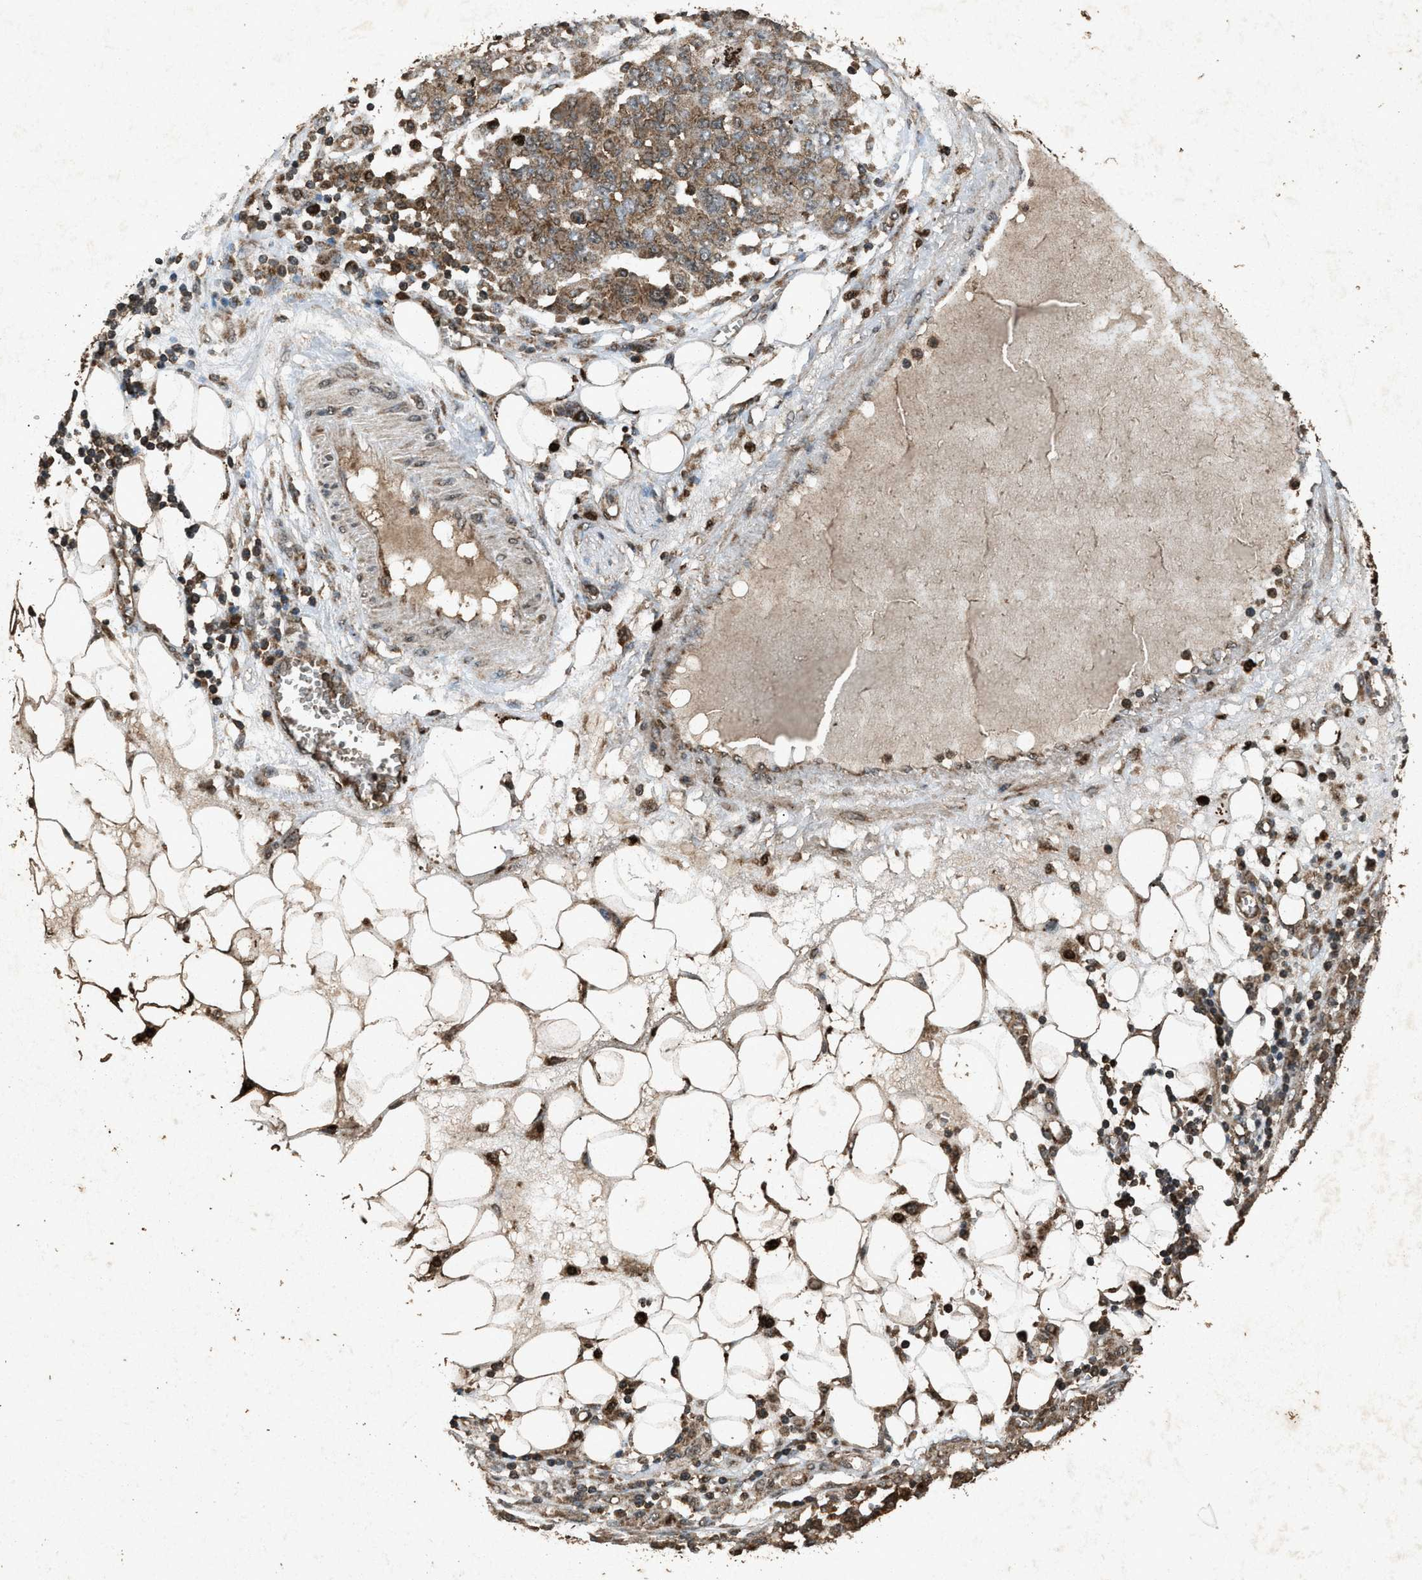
{"staining": {"intensity": "moderate", "quantity": ">75%", "location": "cytoplasmic/membranous"}, "tissue": "ovarian cancer", "cell_type": "Tumor cells", "image_type": "cancer", "snomed": [{"axis": "morphology", "description": "Cystadenocarcinoma, serous, NOS"}, {"axis": "topography", "description": "Soft tissue"}, {"axis": "topography", "description": "Ovary"}], "caption": "Immunohistochemistry micrograph of human ovarian cancer (serous cystadenocarcinoma) stained for a protein (brown), which reveals medium levels of moderate cytoplasmic/membranous expression in about >75% of tumor cells.", "gene": "OAS1", "patient": {"sex": "female", "age": 57}}